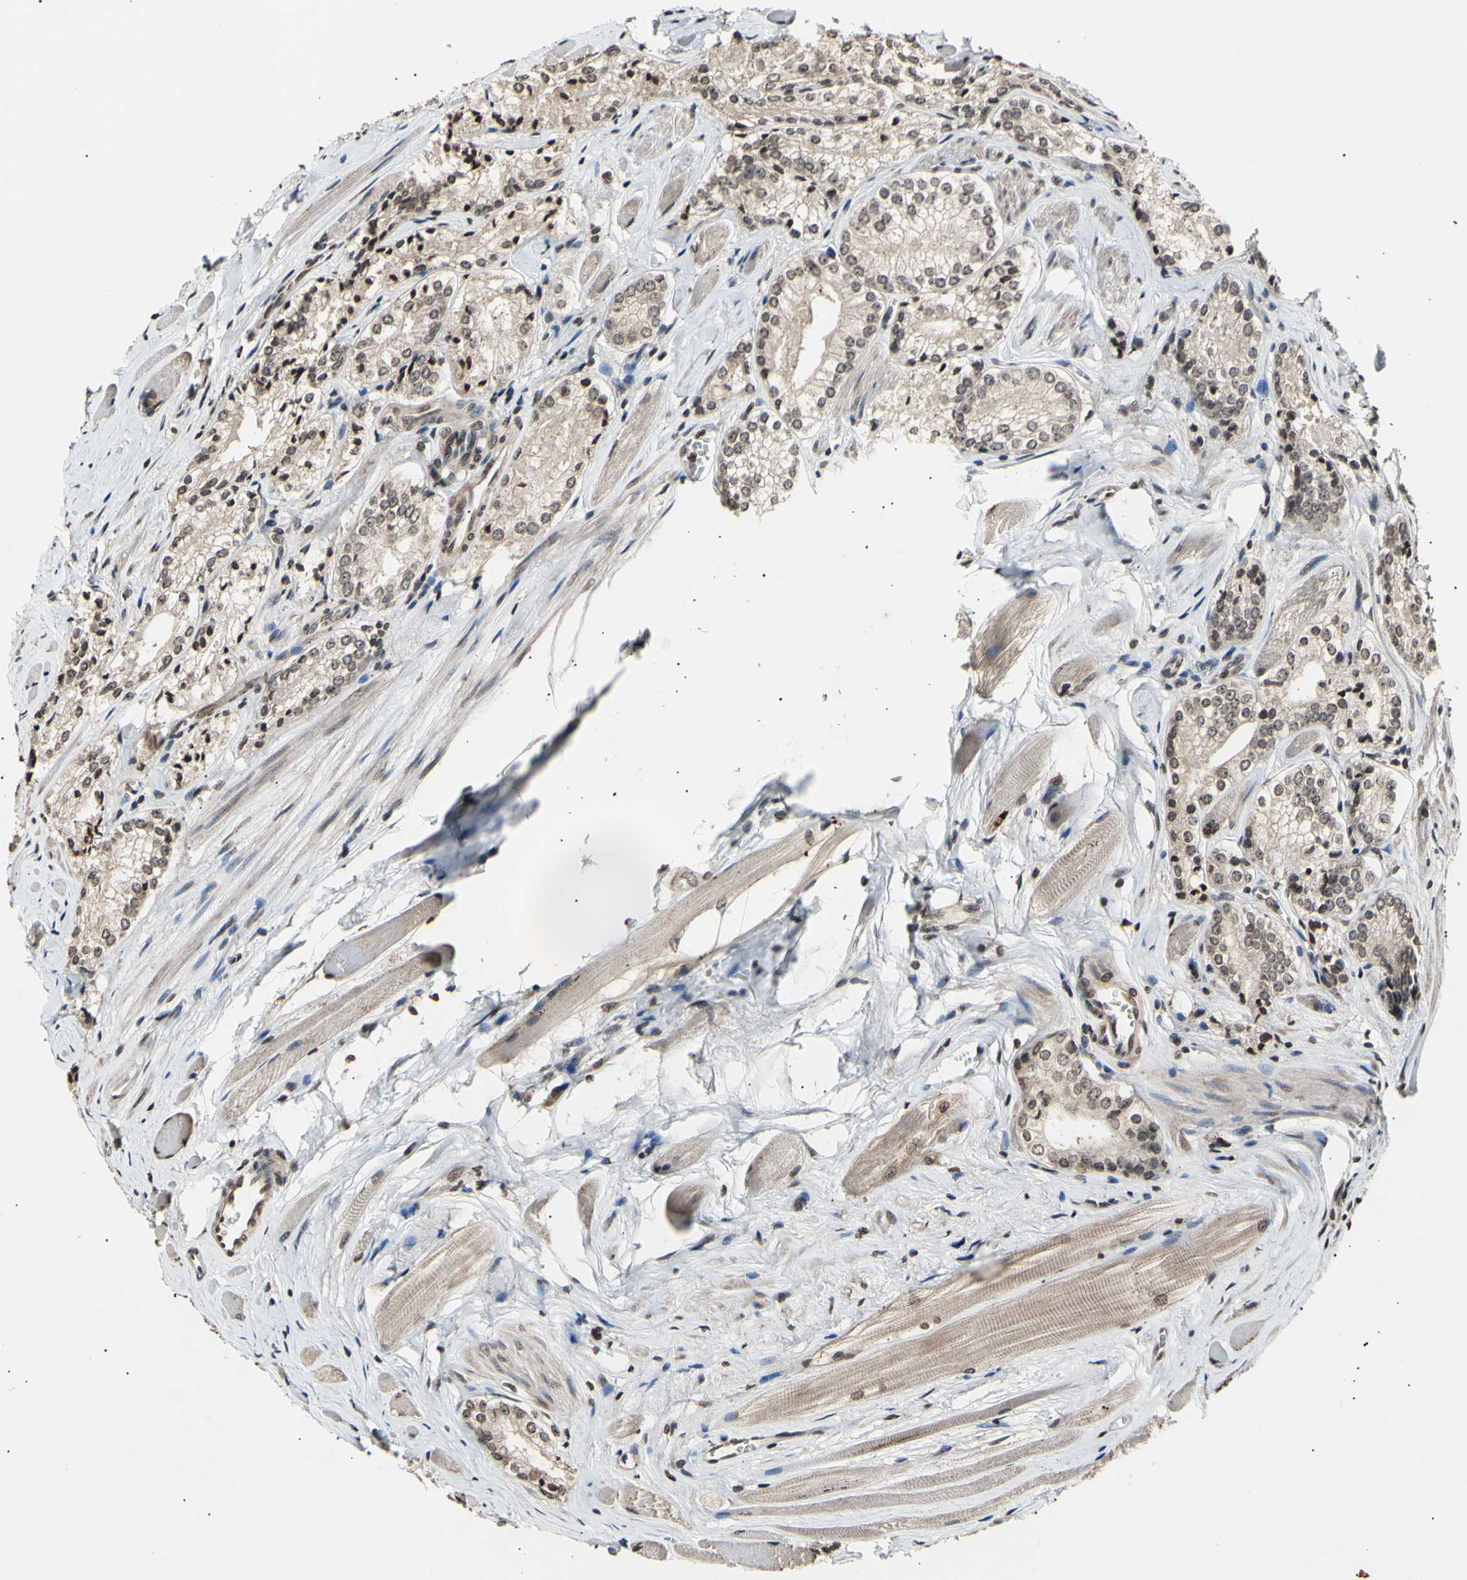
{"staining": {"intensity": "moderate", "quantity": "25%-75%", "location": "cytoplasmic/membranous,nuclear"}, "tissue": "prostate cancer", "cell_type": "Tumor cells", "image_type": "cancer", "snomed": [{"axis": "morphology", "description": "Adenocarcinoma, Low grade"}, {"axis": "topography", "description": "Prostate"}], "caption": "Adenocarcinoma (low-grade) (prostate) tissue reveals moderate cytoplasmic/membranous and nuclear positivity in approximately 25%-75% of tumor cells, visualized by immunohistochemistry. The staining is performed using DAB brown chromogen to label protein expression. The nuclei are counter-stained blue using hematoxylin.", "gene": "ANAPC7", "patient": {"sex": "male", "age": 60}}